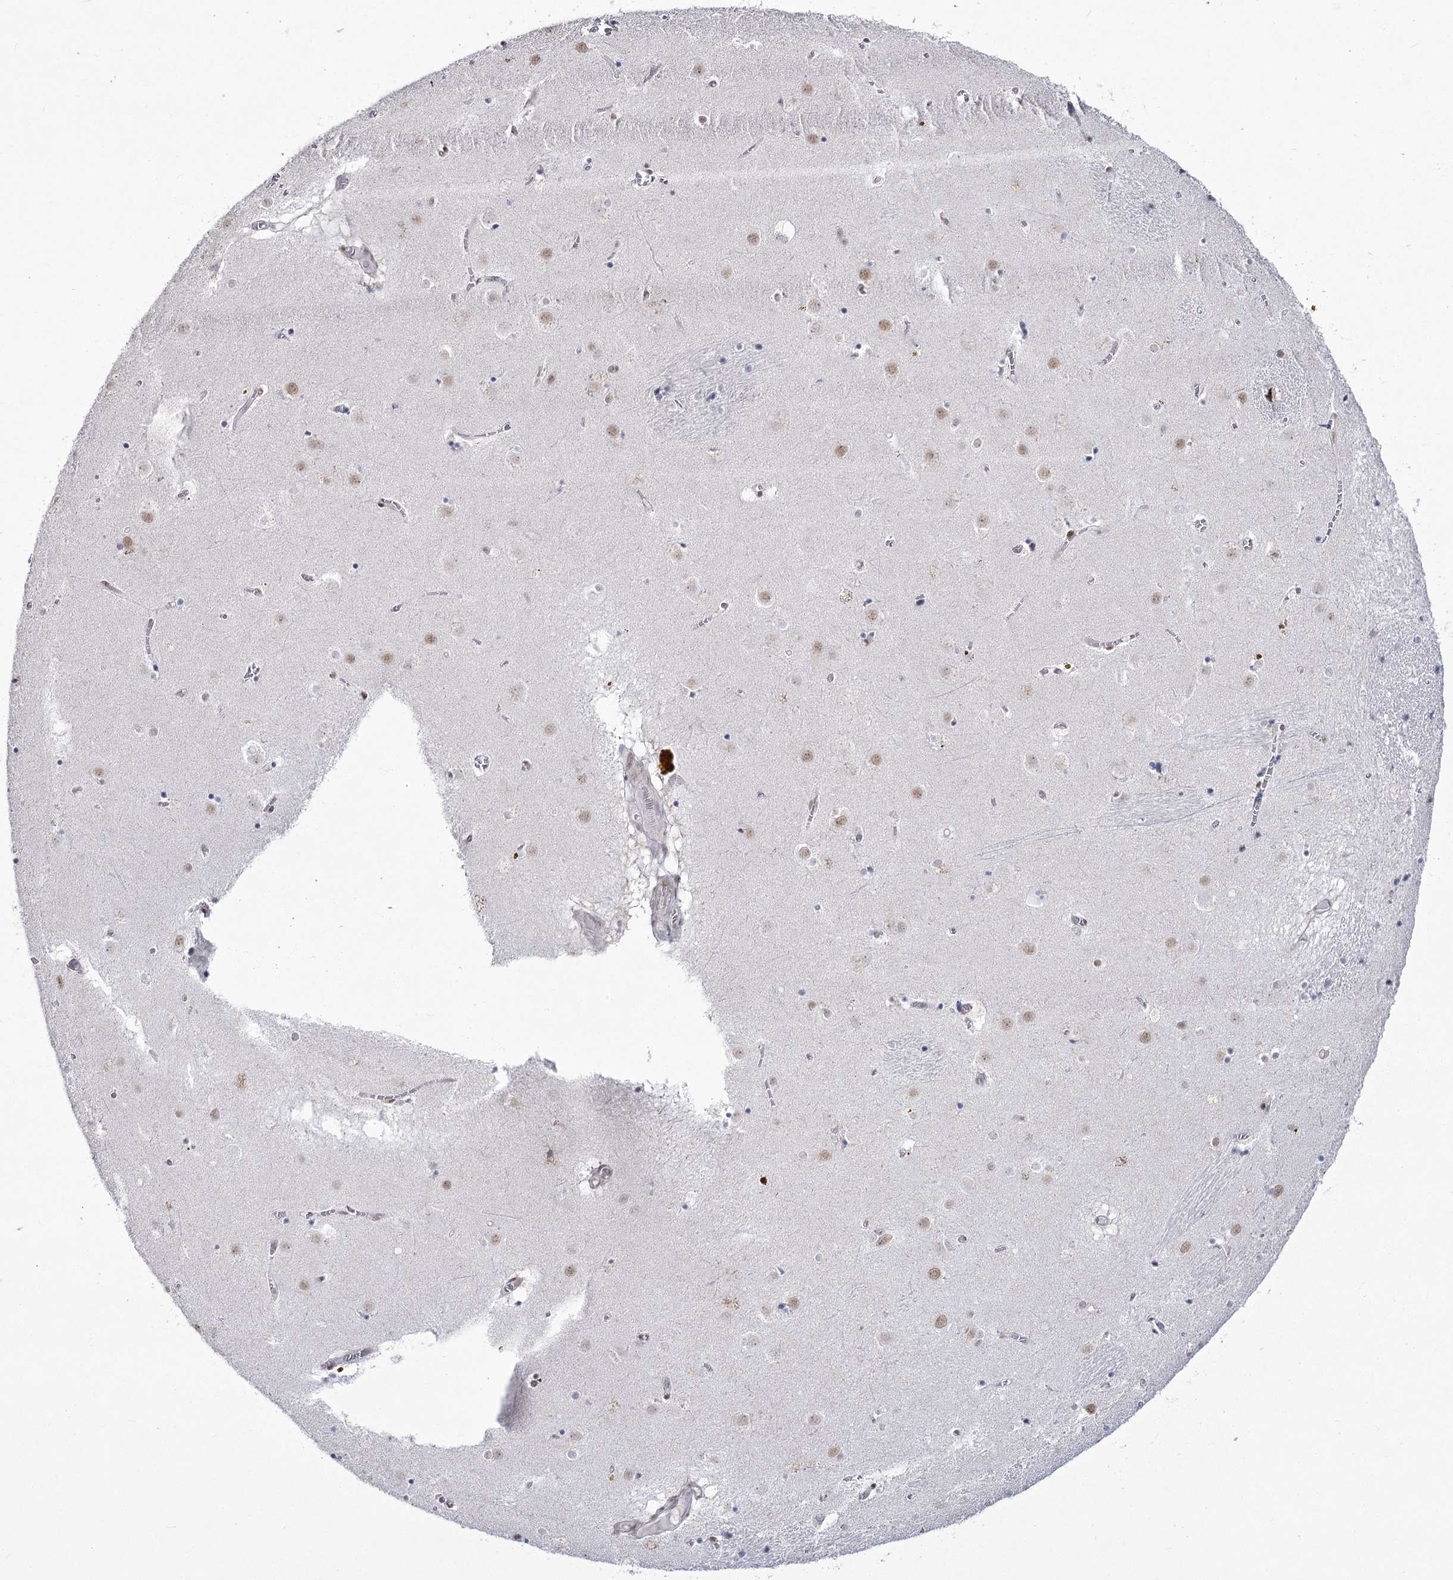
{"staining": {"intensity": "negative", "quantity": "none", "location": "none"}, "tissue": "caudate", "cell_type": "Glial cells", "image_type": "normal", "snomed": [{"axis": "morphology", "description": "Normal tissue, NOS"}, {"axis": "topography", "description": "Lateral ventricle wall"}], "caption": "An immunohistochemistry histopathology image of normal caudate is shown. There is no staining in glial cells of caudate. (DAB (3,3'-diaminobenzidine) immunohistochemistry with hematoxylin counter stain).", "gene": "YBX3", "patient": {"sex": "male", "age": 70}}